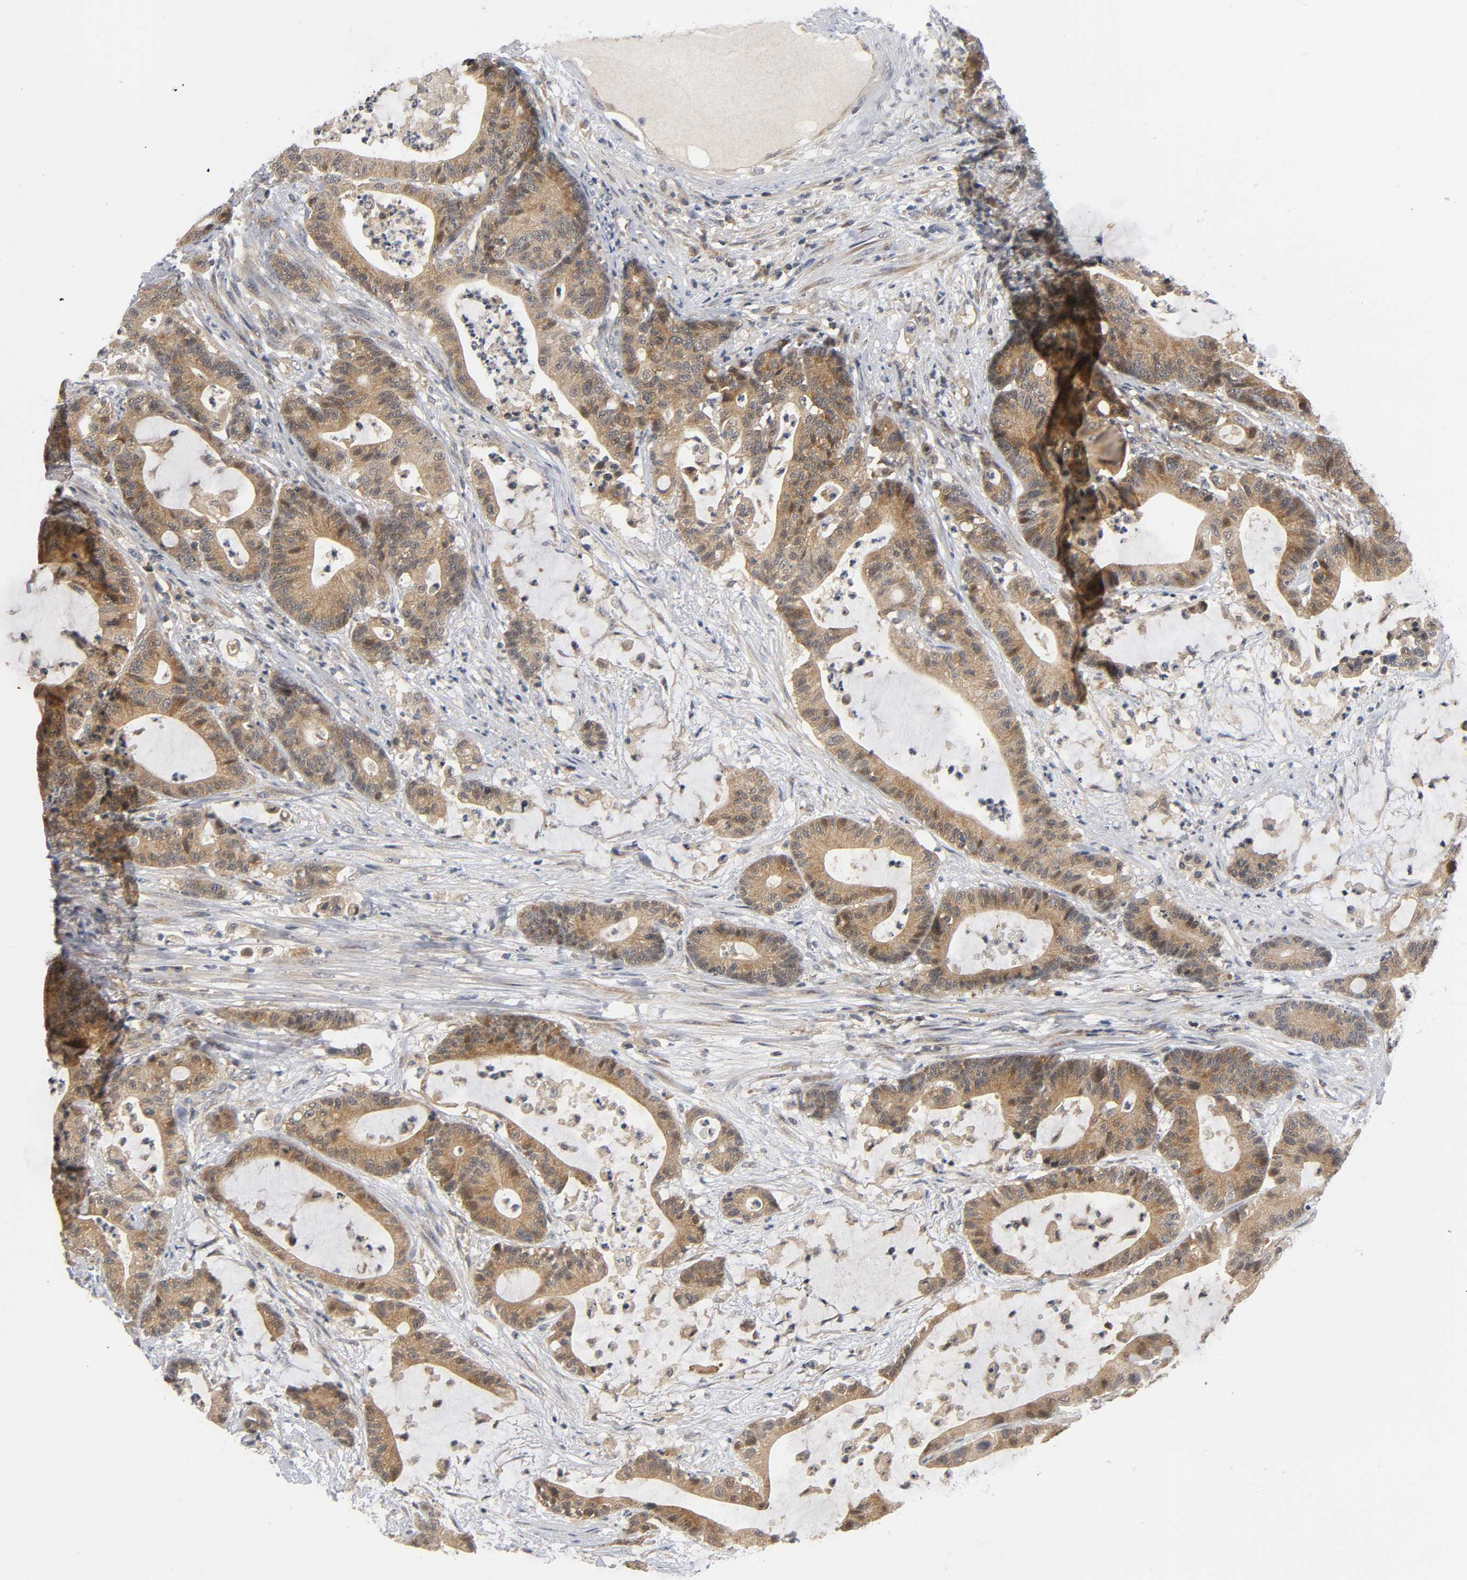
{"staining": {"intensity": "moderate", "quantity": ">75%", "location": "cytoplasmic/membranous,nuclear"}, "tissue": "colorectal cancer", "cell_type": "Tumor cells", "image_type": "cancer", "snomed": [{"axis": "morphology", "description": "Adenocarcinoma, NOS"}, {"axis": "topography", "description": "Colon"}], "caption": "A brown stain highlights moderate cytoplasmic/membranous and nuclear positivity of a protein in colorectal adenocarcinoma tumor cells.", "gene": "MAPK8", "patient": {"sex": "female", "age": 84}}